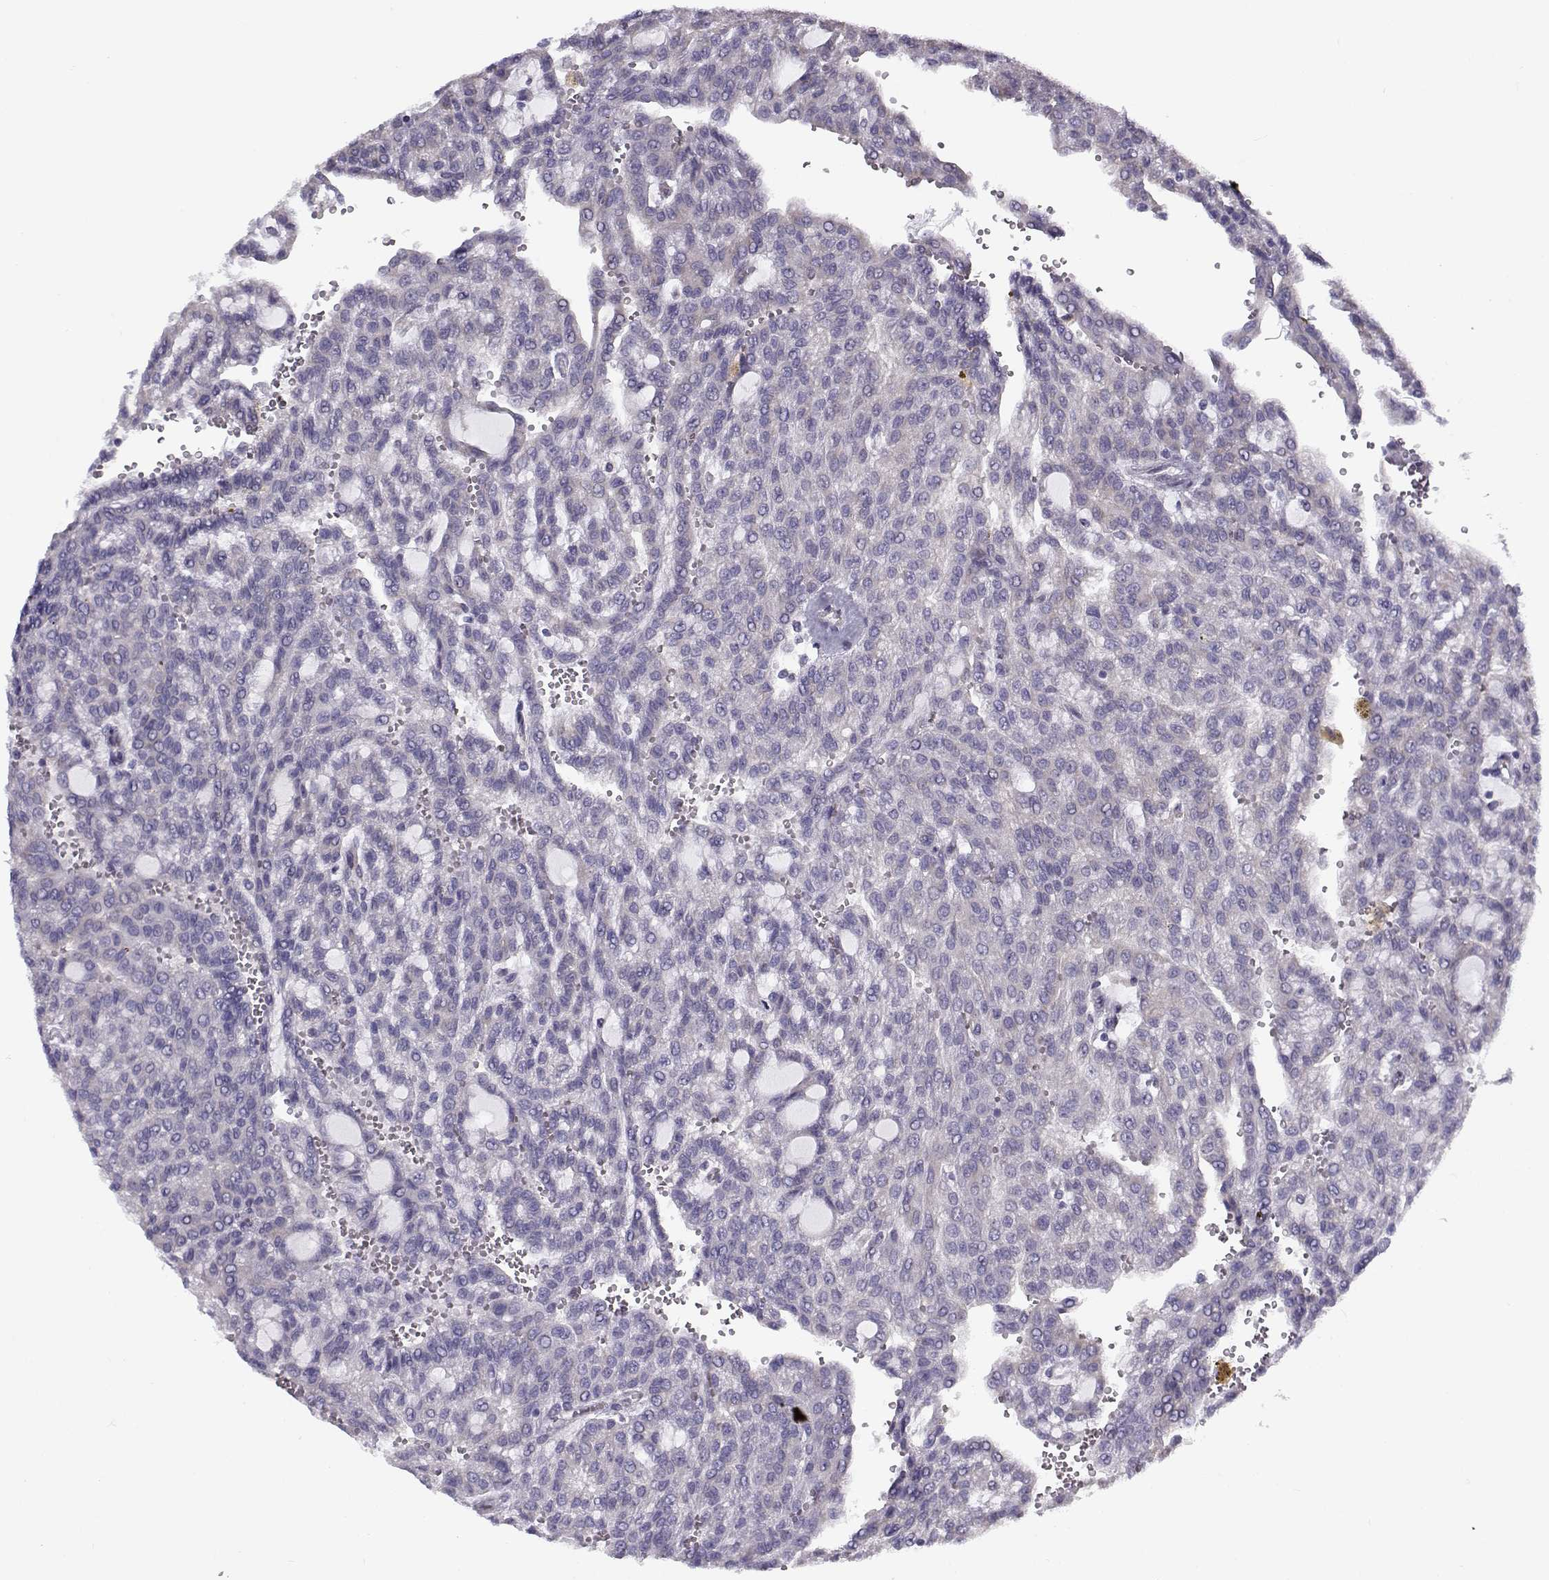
{"staining": {"intensity": "weak", "quantity": "<25%", "location": "cytoplasmic/membranous"}, "tissue": "renal cancer", "cell_type": "Tumor cells", "image_type": "cancer", "snomed": [{"axis": "morphology", "description": "Adenocarcinoma, NOS"}, {"axis": "topography", "description": "Kidney"}], "caption": "This is an immunohistochemistry (IHC) photomicrograph of human renal adenocarcinoma. There is no positivity in tumor cells.", "gene": "BEND6", "patient": {"sex": "male", "age": 63}}